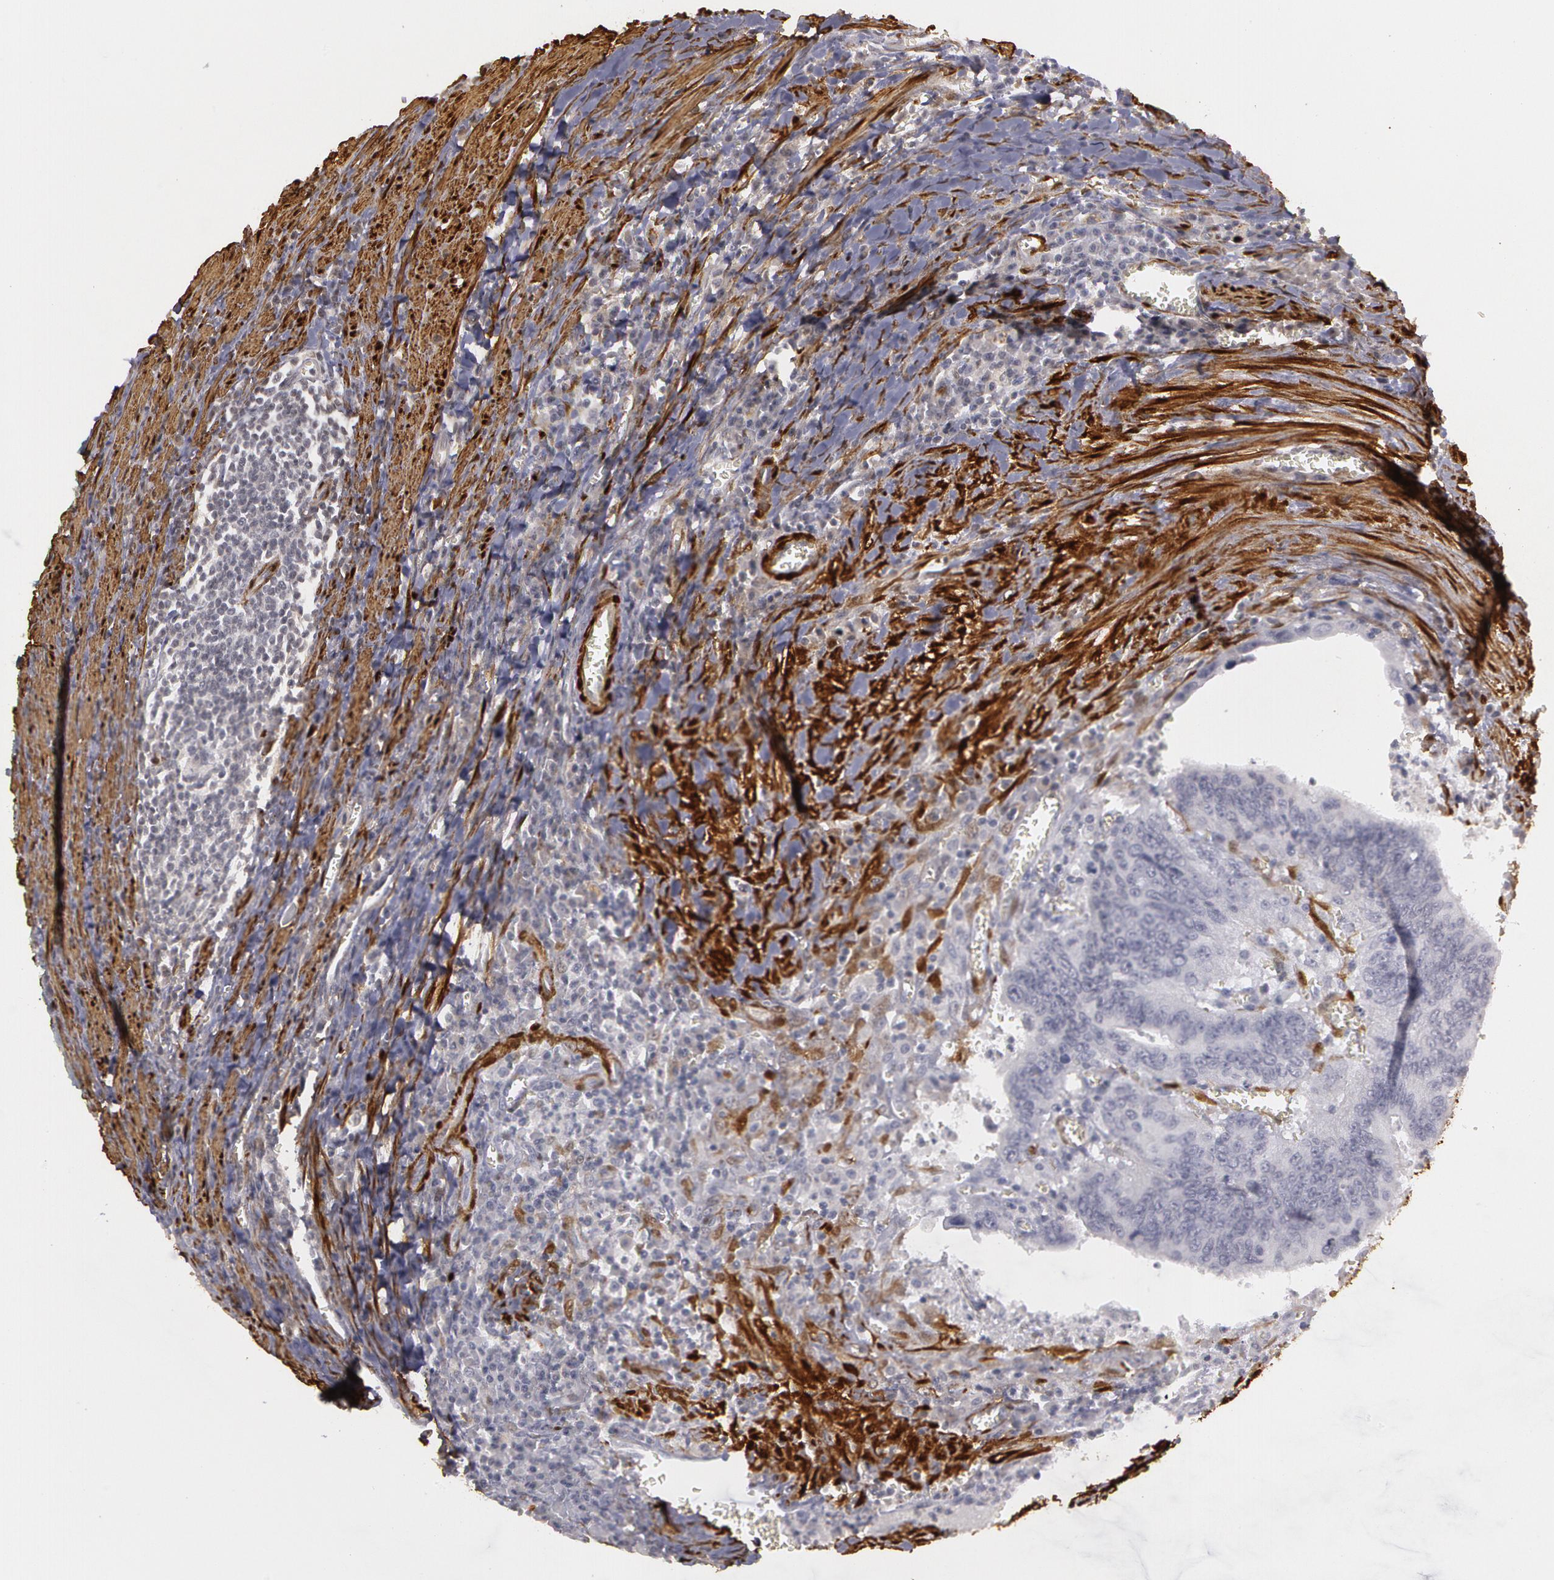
{"staining": {"intensity": "negative", "quantity": "none", "location": "none"}, "tissue": "colorectal cancer", "cell_type": "Tumor cells", "image_type": "cancer", "snomed": [{"axis": "morphology", "description": "Adenocarcinoma, NOS"}, {"axis": "topography", "description": "Colon"}], "caption": "There is no significant staining in tumor cells of colorectal cancer.", "gene": "TAGLN", "patient": {"sex": "male", "age": 72}}